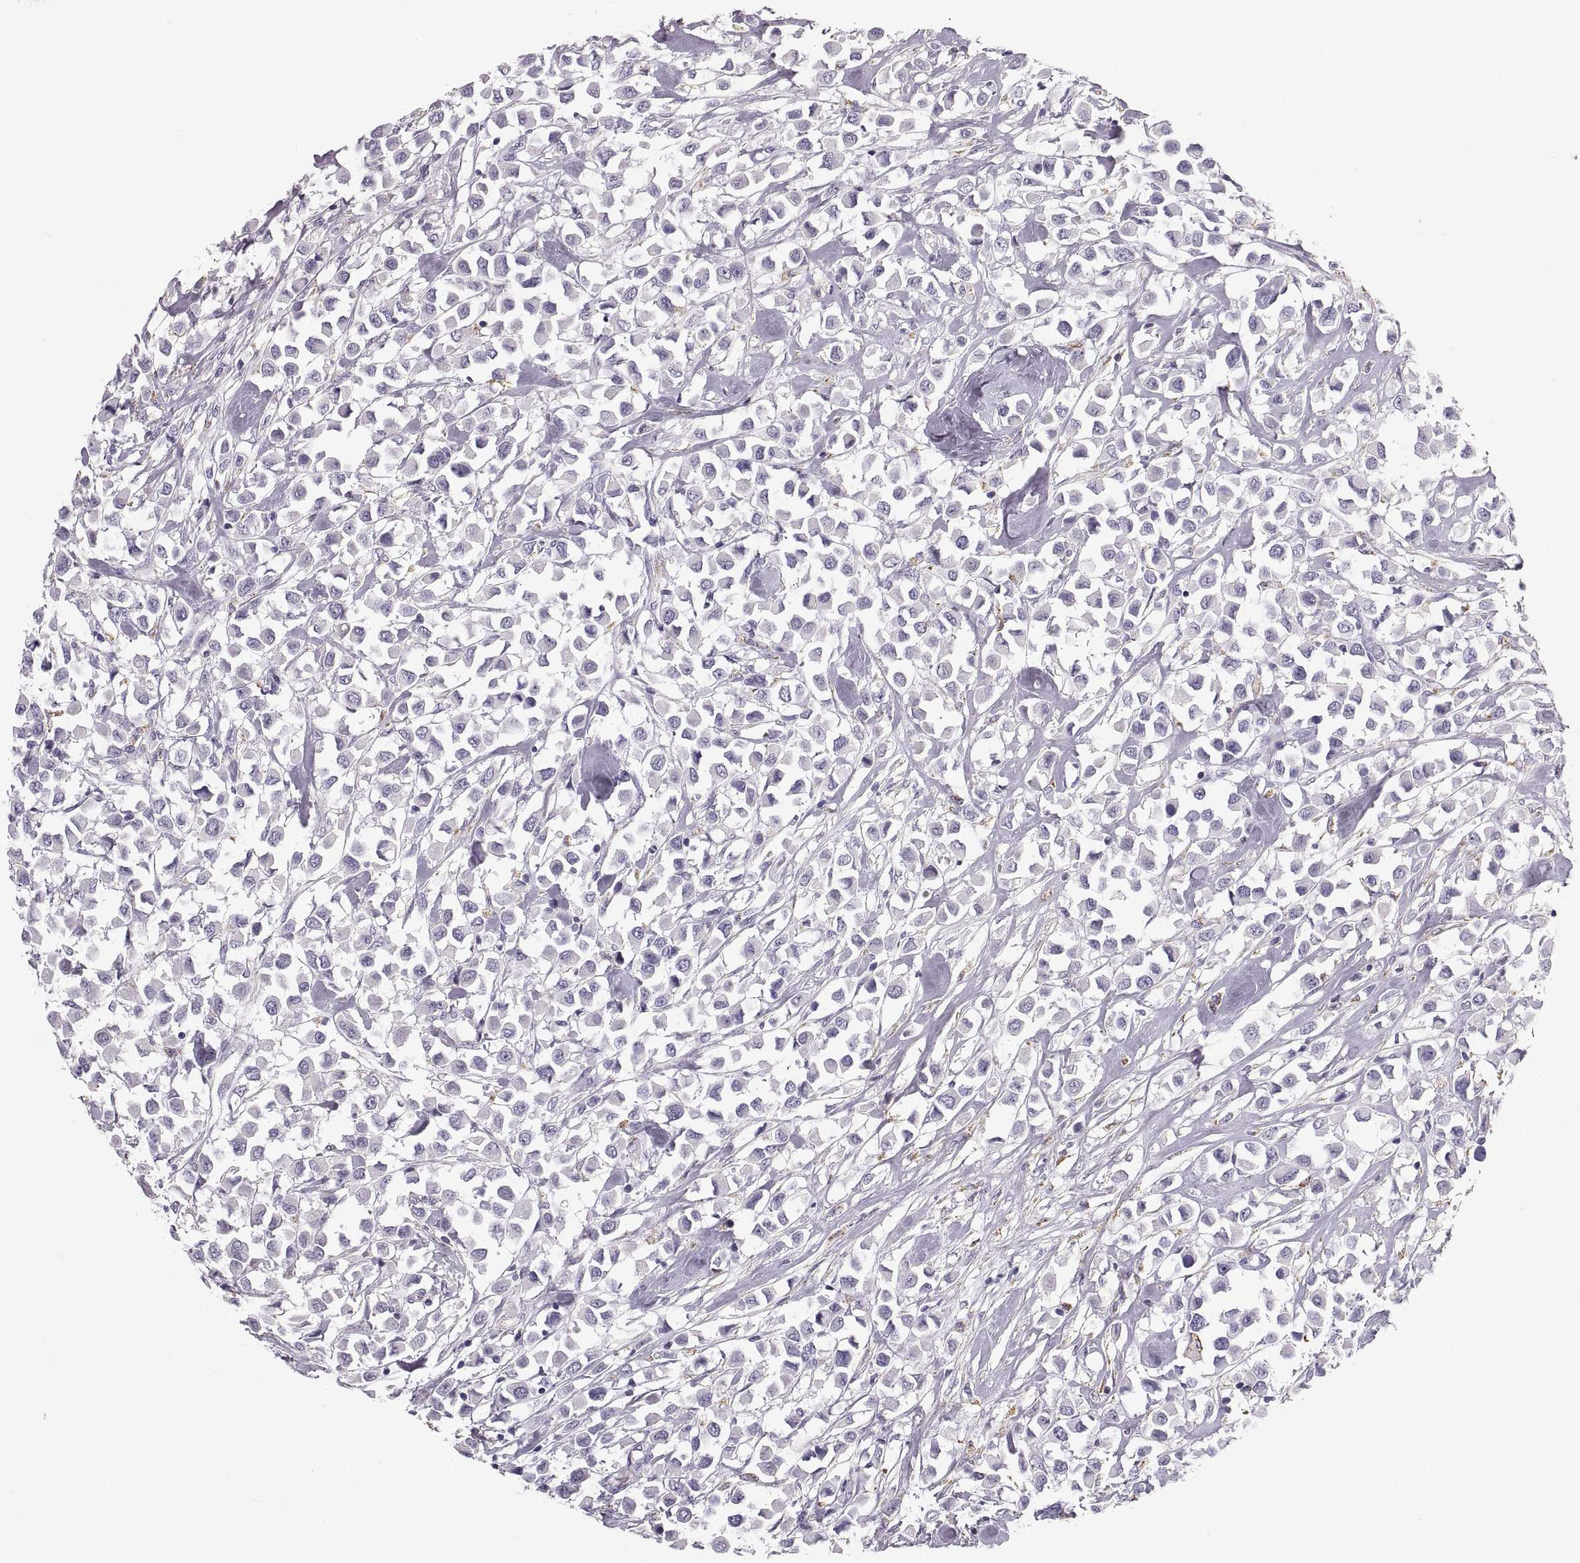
{"staining": {"intensity": "negative", "quantity": "none", "location": "none"}, "tissue": "breast cancer", "cell_type": "Tumor cells", "image_type": "cancer", "snomed": [{"axis": "morphology", "description": "Duct carcinoma"}, {"axis": "topography", "description": "Breast"}], "caption": "Tumor cells show no significant protein positivity in breast intraductal carcinoma.", "gene": "COL9A3", "patient": {"sex": "female", "age": 61}}